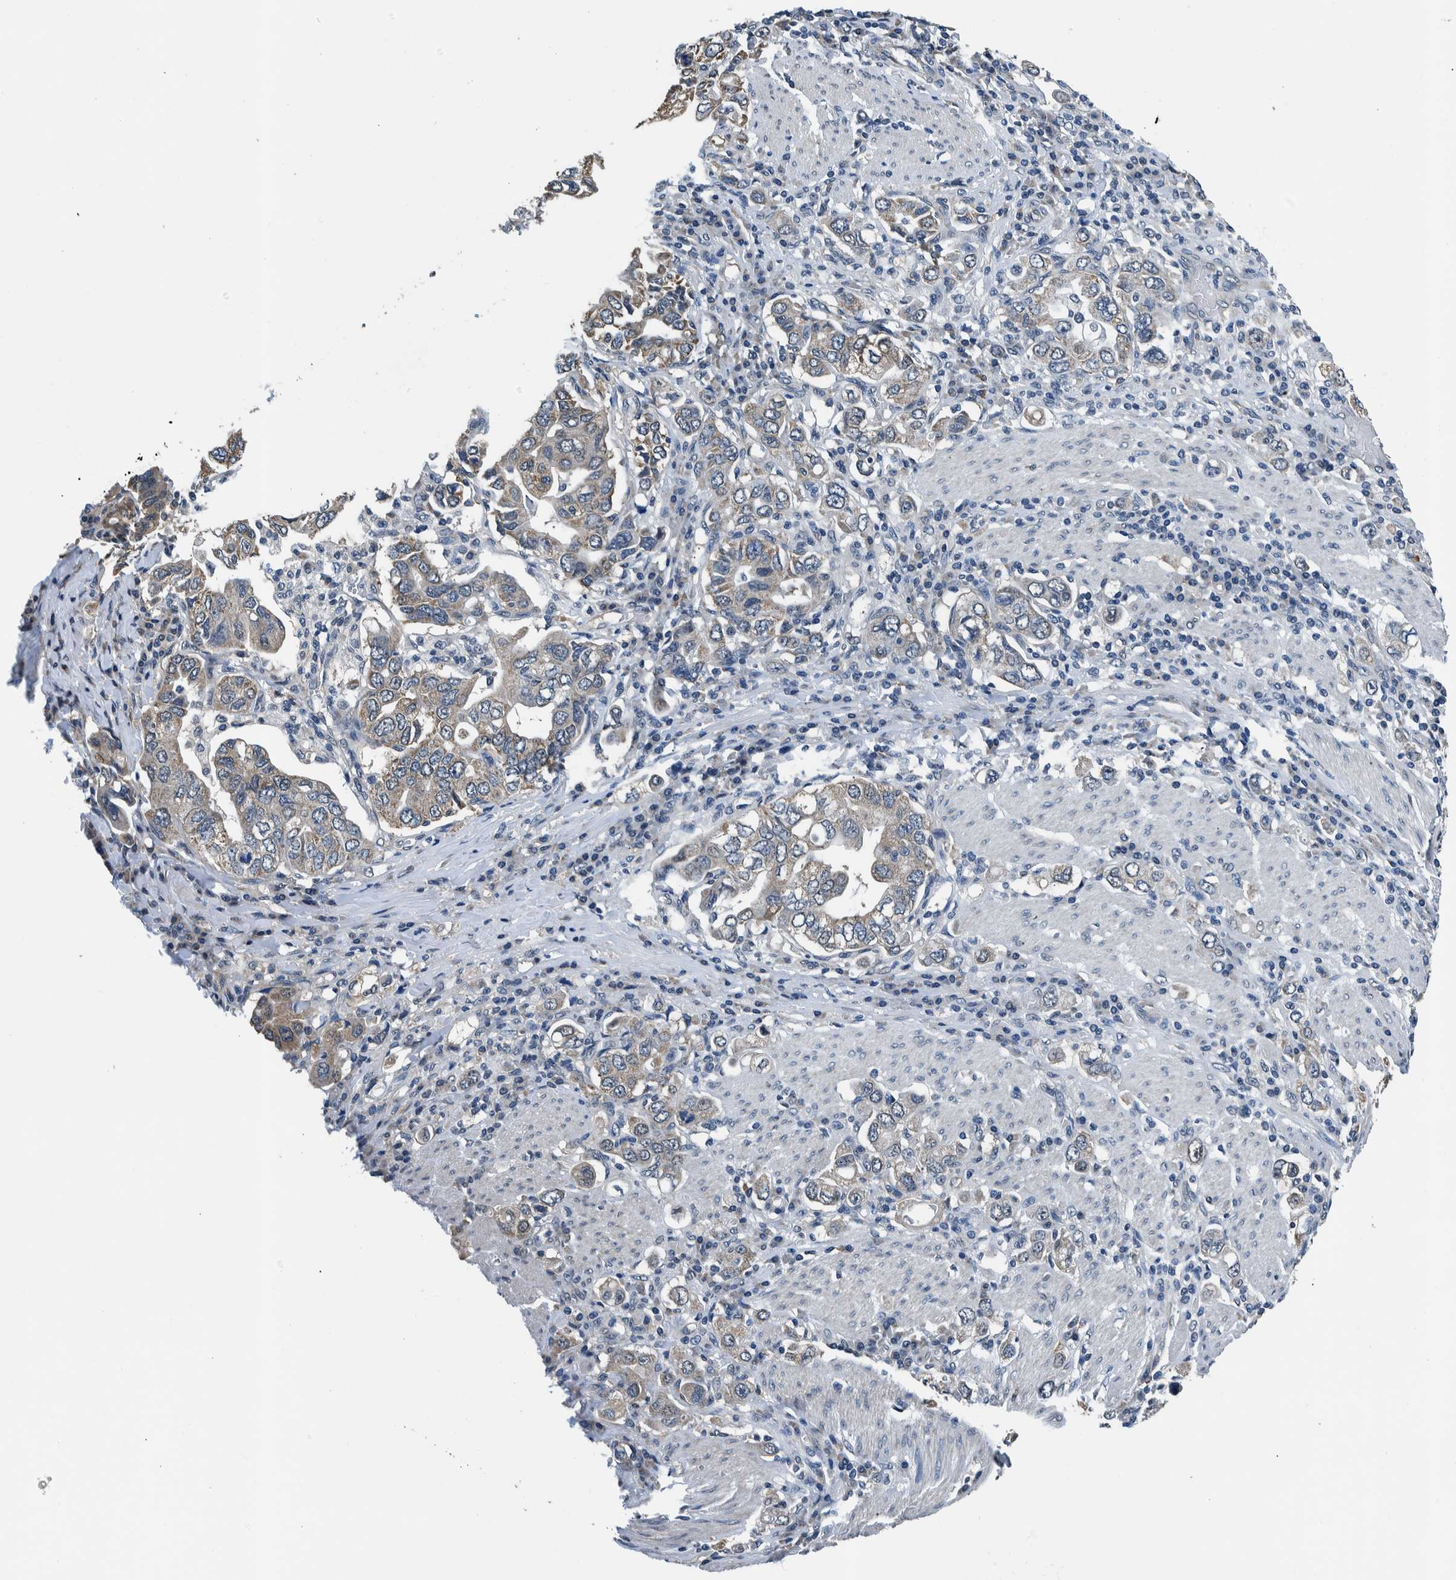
{"staining": {"intensity": "weak", "quantity": ">75%", "location": "cytoplasmic/membranous"}, "tissue": "stomach cancer", "cell_type": "Tumor cells", "image_type": "cancer", "snomed": [{"axis": "morphology", "description": "Adenocarcinoma, NOS"}, {"axis": "topography", "description": "Stomach, upper"}], "caption": "High-power microscopy captured an IHC photomicrograph of stomach adenocarcinoma, revealing weak cytoplasmic/membranous expression in approximately >75% of tumor cells.", "gene": "NIBAN2", "patient": {"sex": "male", "age": 62}}